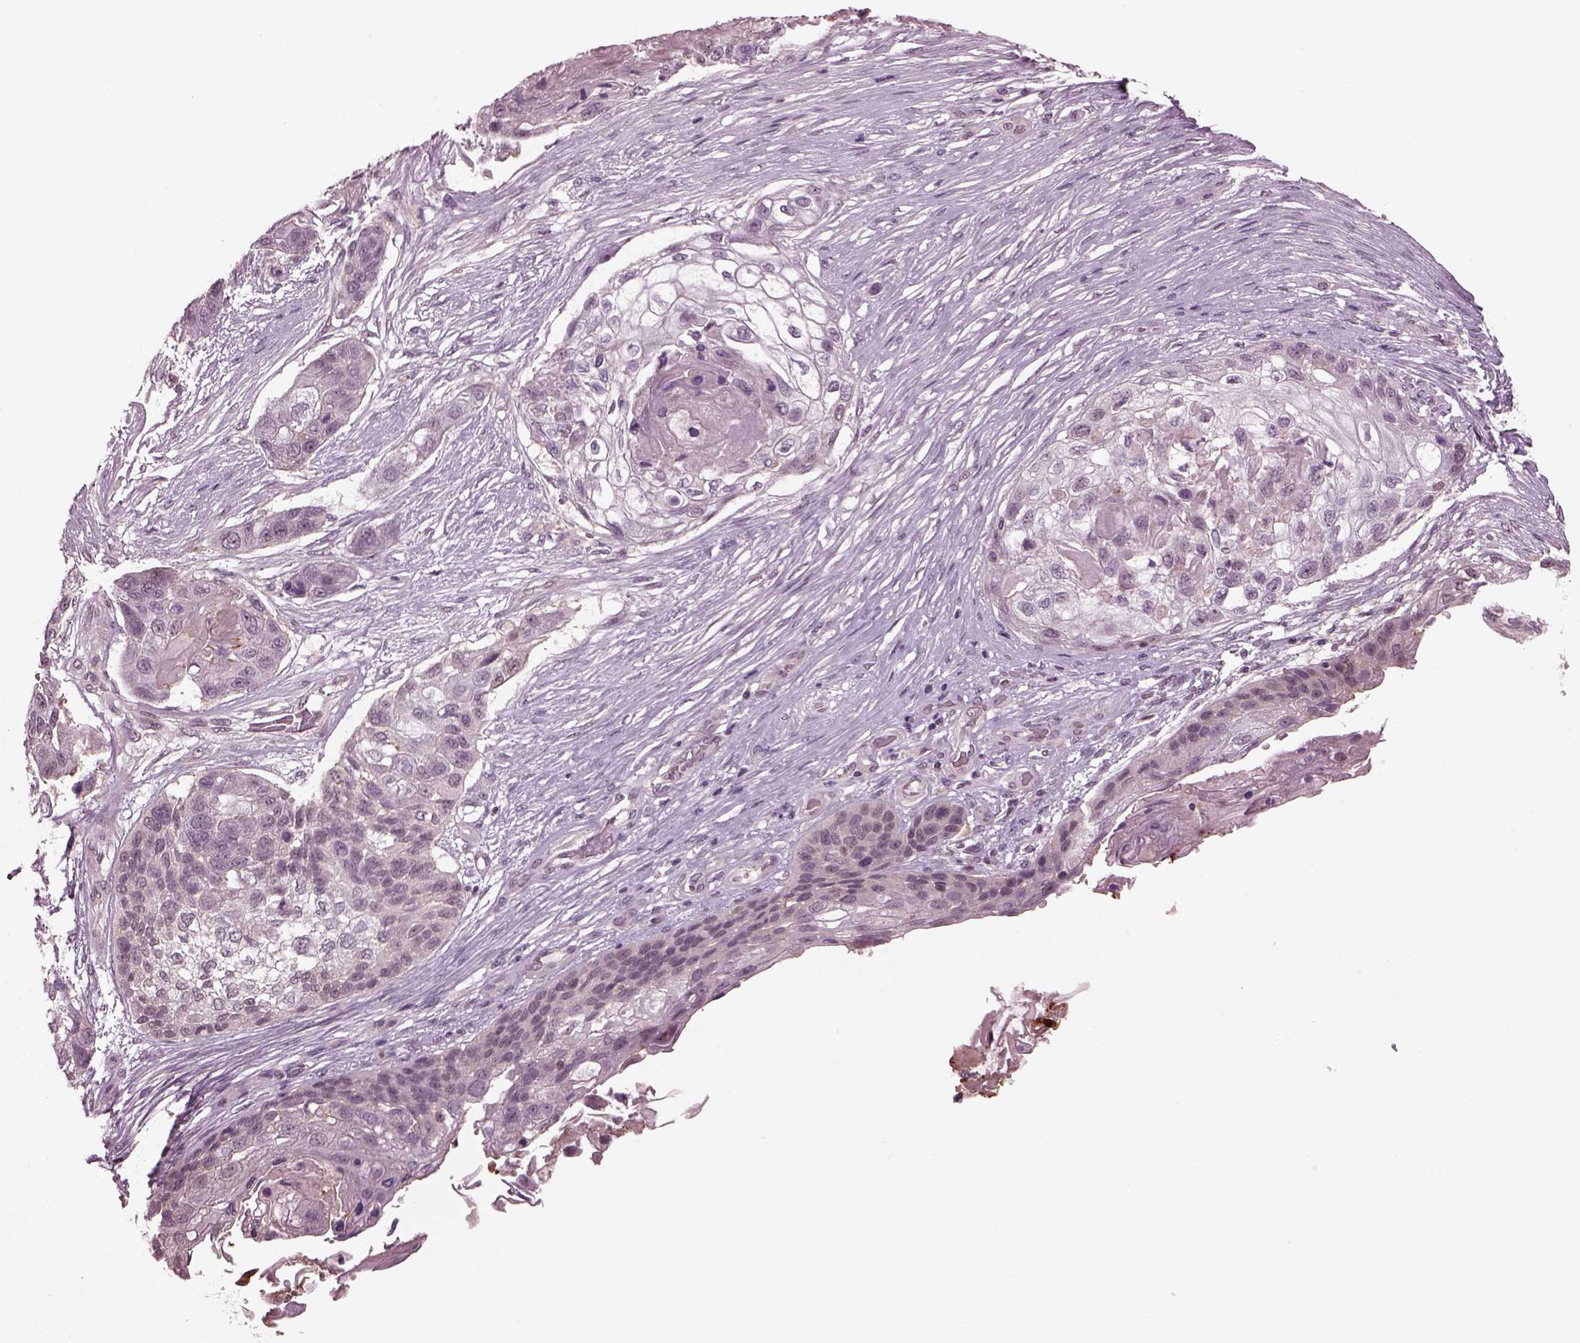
{"staining": {"intensity": "negative", "quantity": "none", "location": "none"}, "tissue": "lung cancer", "cell_type": "Tumor cells", "image_type": "cancer", "snomed": [{"axis": "morphology", "description": "Squamous cell carcinoma, NOS"}, {"axis": "topography", "description": "Lung"}], "caption": "Tumor cells show no significant protein staining in lung cancer (squamous cell carcinoma). (DAB IHC, high magnification).", "gene": "SRI", "patient": {"sex": "male", "age": 69}}